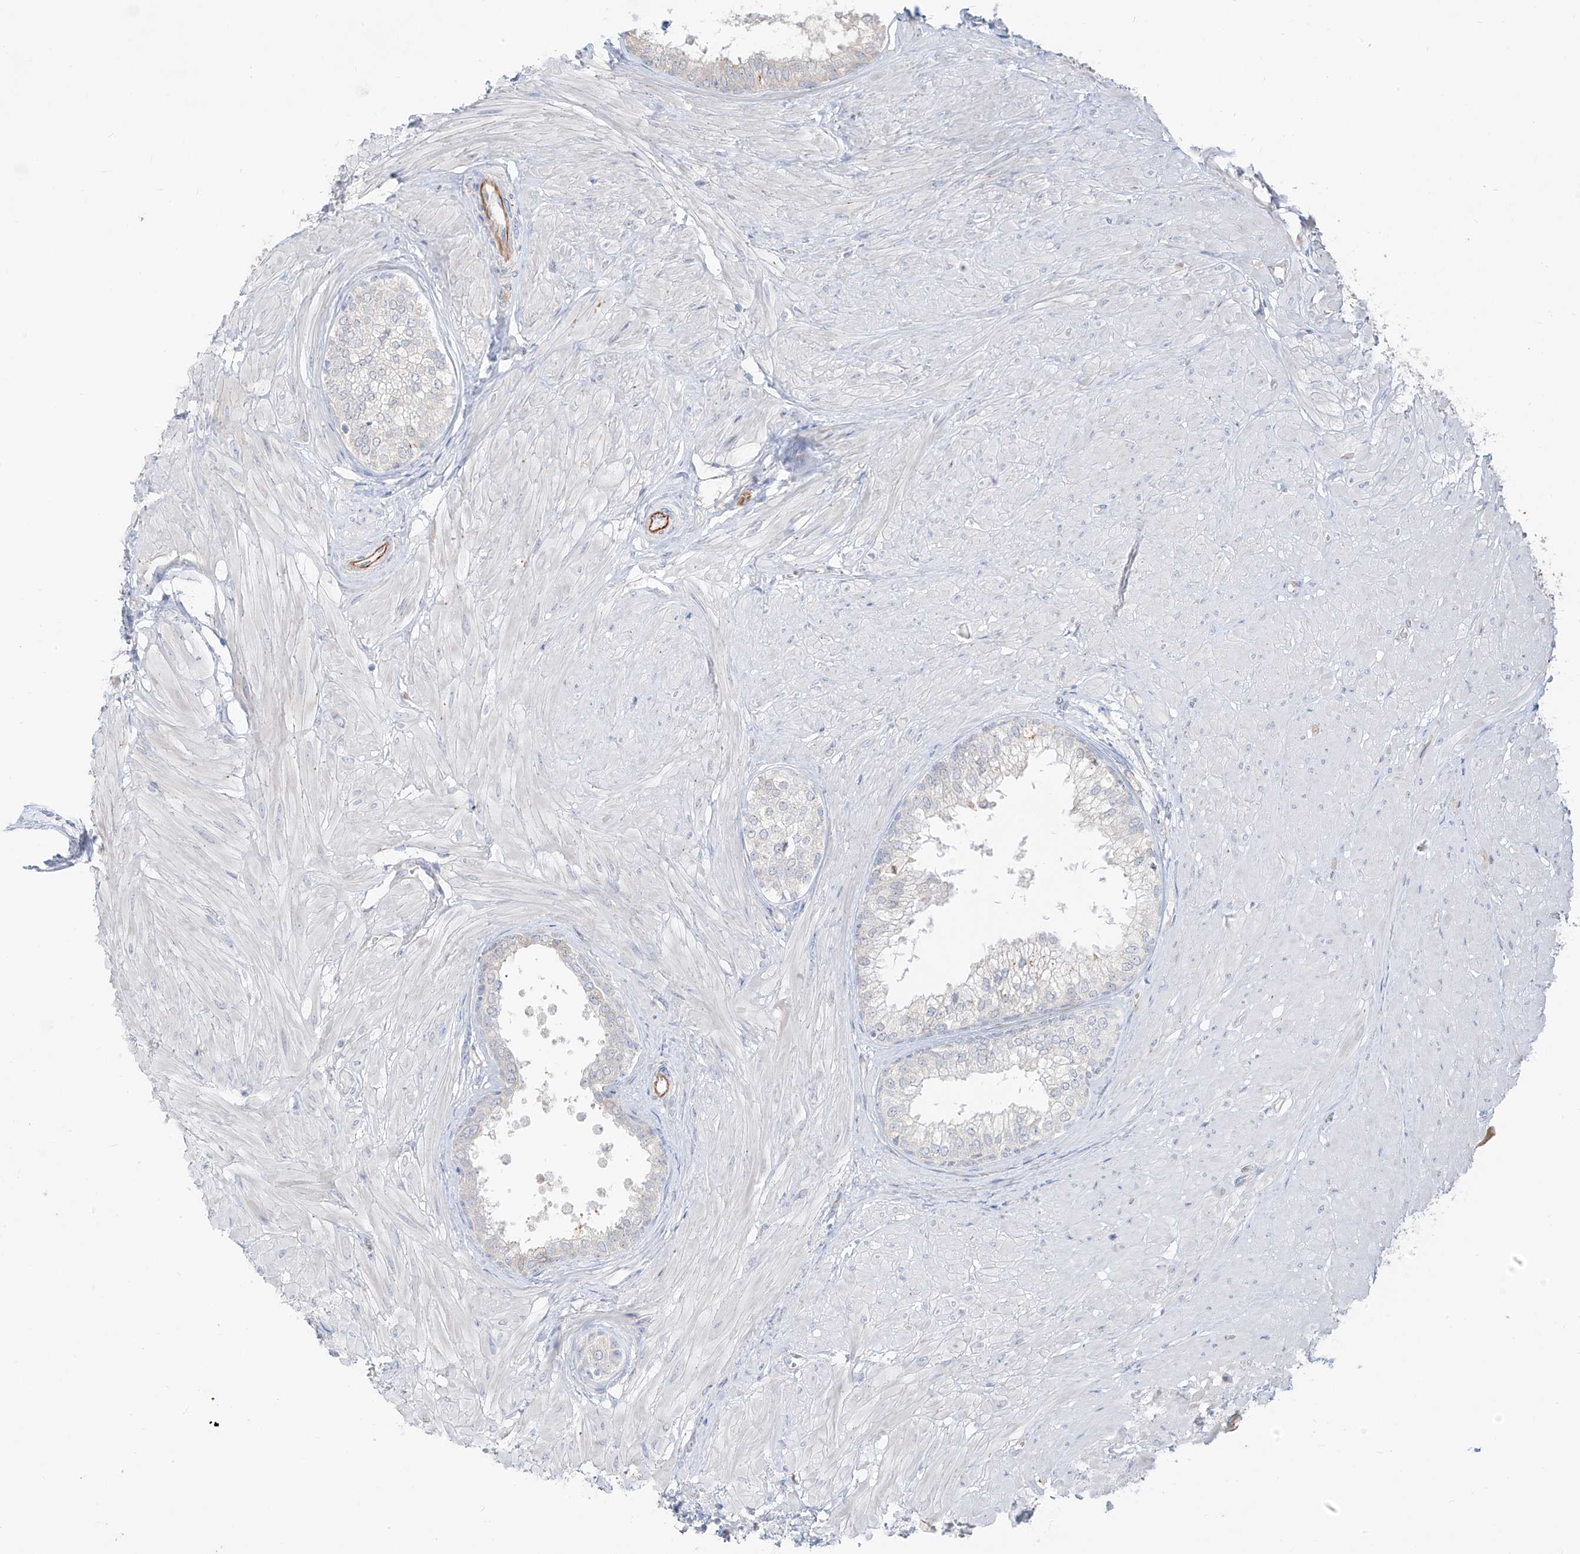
{"staining": {"intensity": "moderate", "quantity": "25%-75%", "location": "cytoplasmic/membranous"}, "tissue": "prostate", "cell_type": "Glandular cells", "image_type": "normal", "snomed": [{"axis": "morphology", "description": "Normal tissue, NOS"}, {"axis": "topography", "description": "Prostate"}], "caption": "A high-resolution image shows immunohistochemistry staining of normal prostate, which shows moderate cytoplasmic/membranous expression in approximately 25%-75% of glandular cells.", "gene": "C2orf42", "patient": {"sex": "male", "age": 48}}